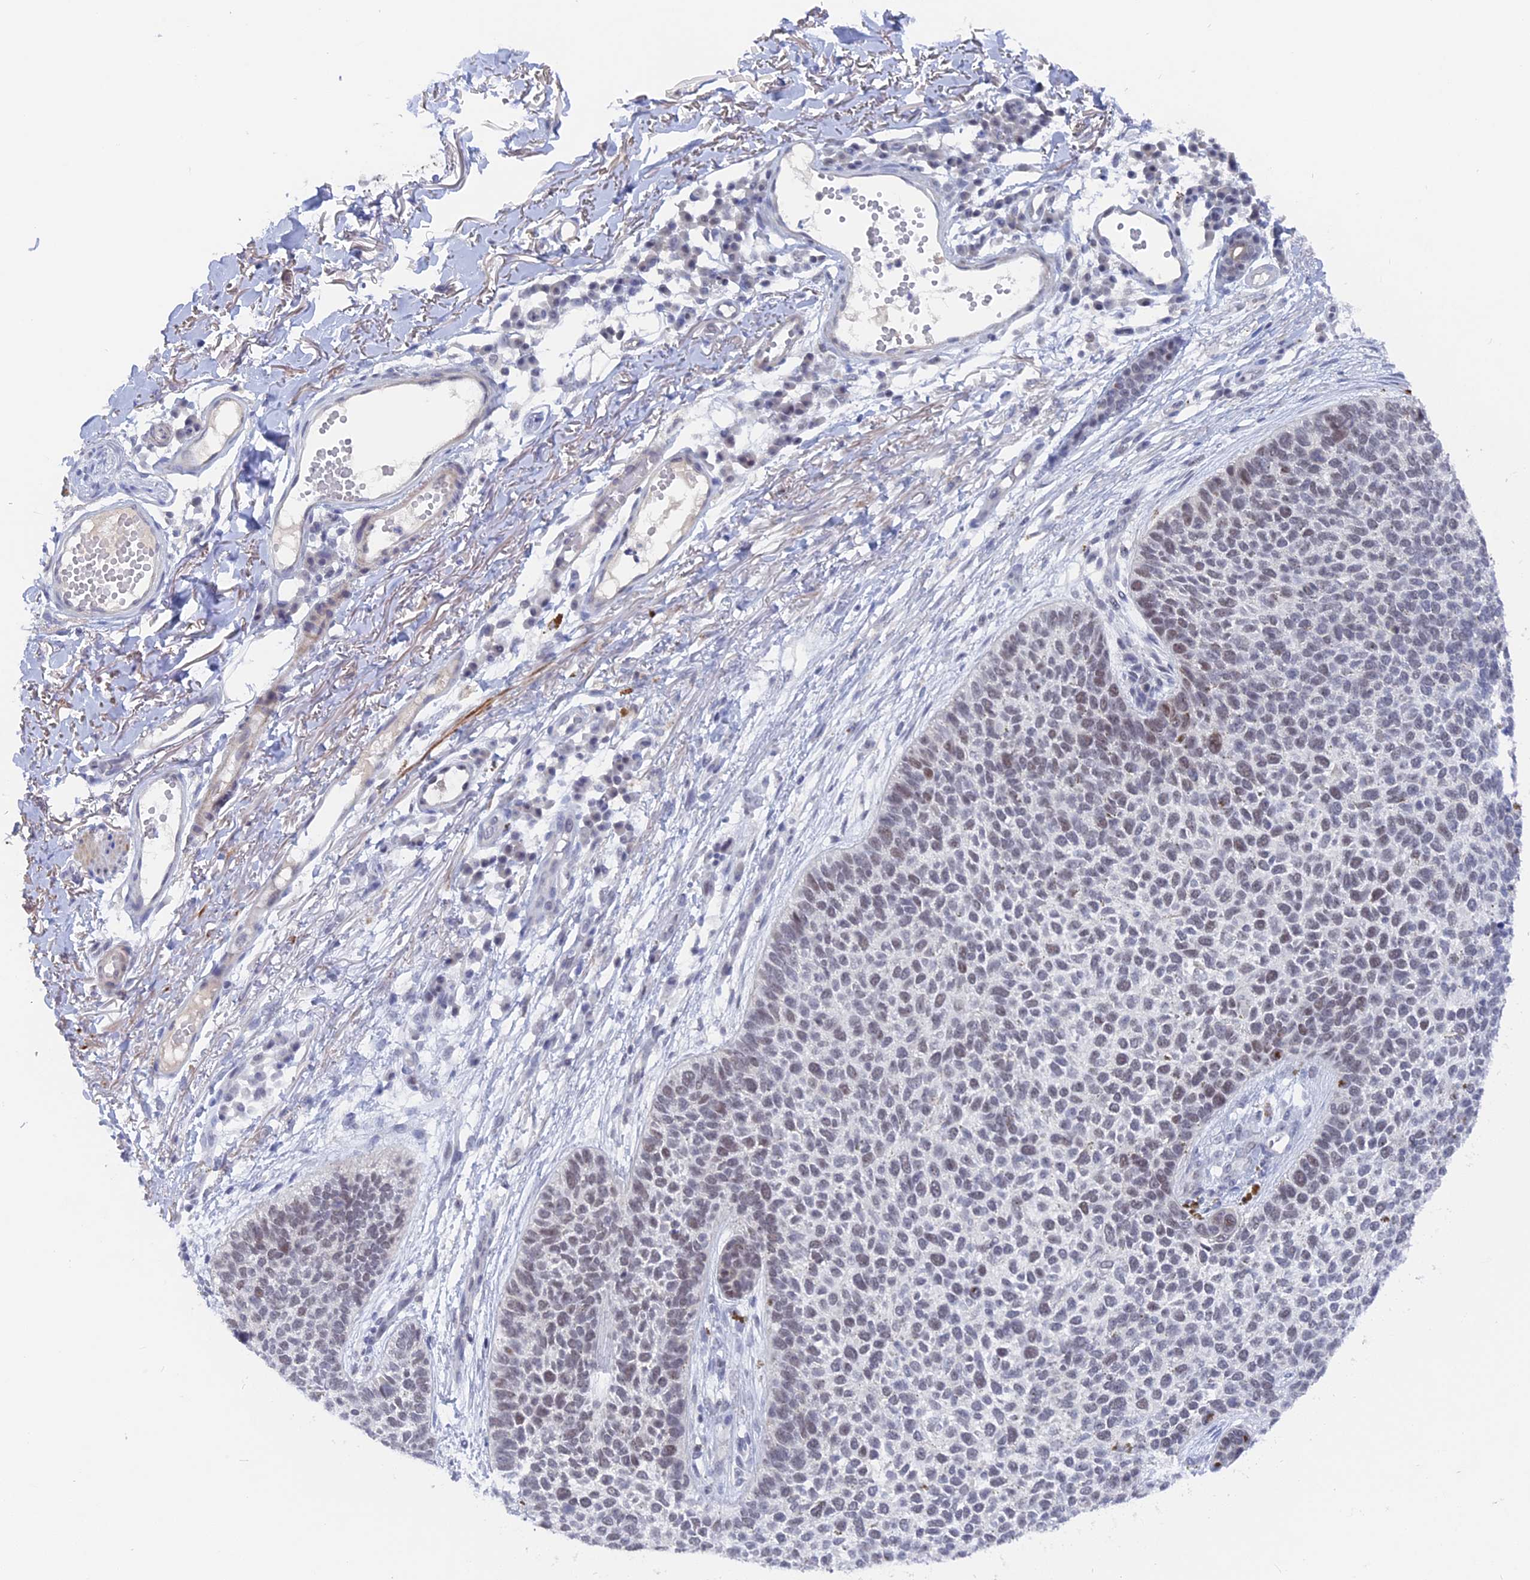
{"staining": {"intensity": "weak", "quantity": ">75%", "location": "nuclear"}, "tissue": "skin cancer", "cell_type": "Tumor cells", "image_type": "cancer", "snomed": [{"axis": "morphology", "description": "Basal cell carcinoma"}, {"axis": "topography", "description": "Skin"}], "caption": "A photomicrograph of human skin basal cell carcinoma stained for a protein reveals weak nuclear brown staining in tumor cells.", "gene": "BRD2", "patient": {"sex": "female", "age": 84}}